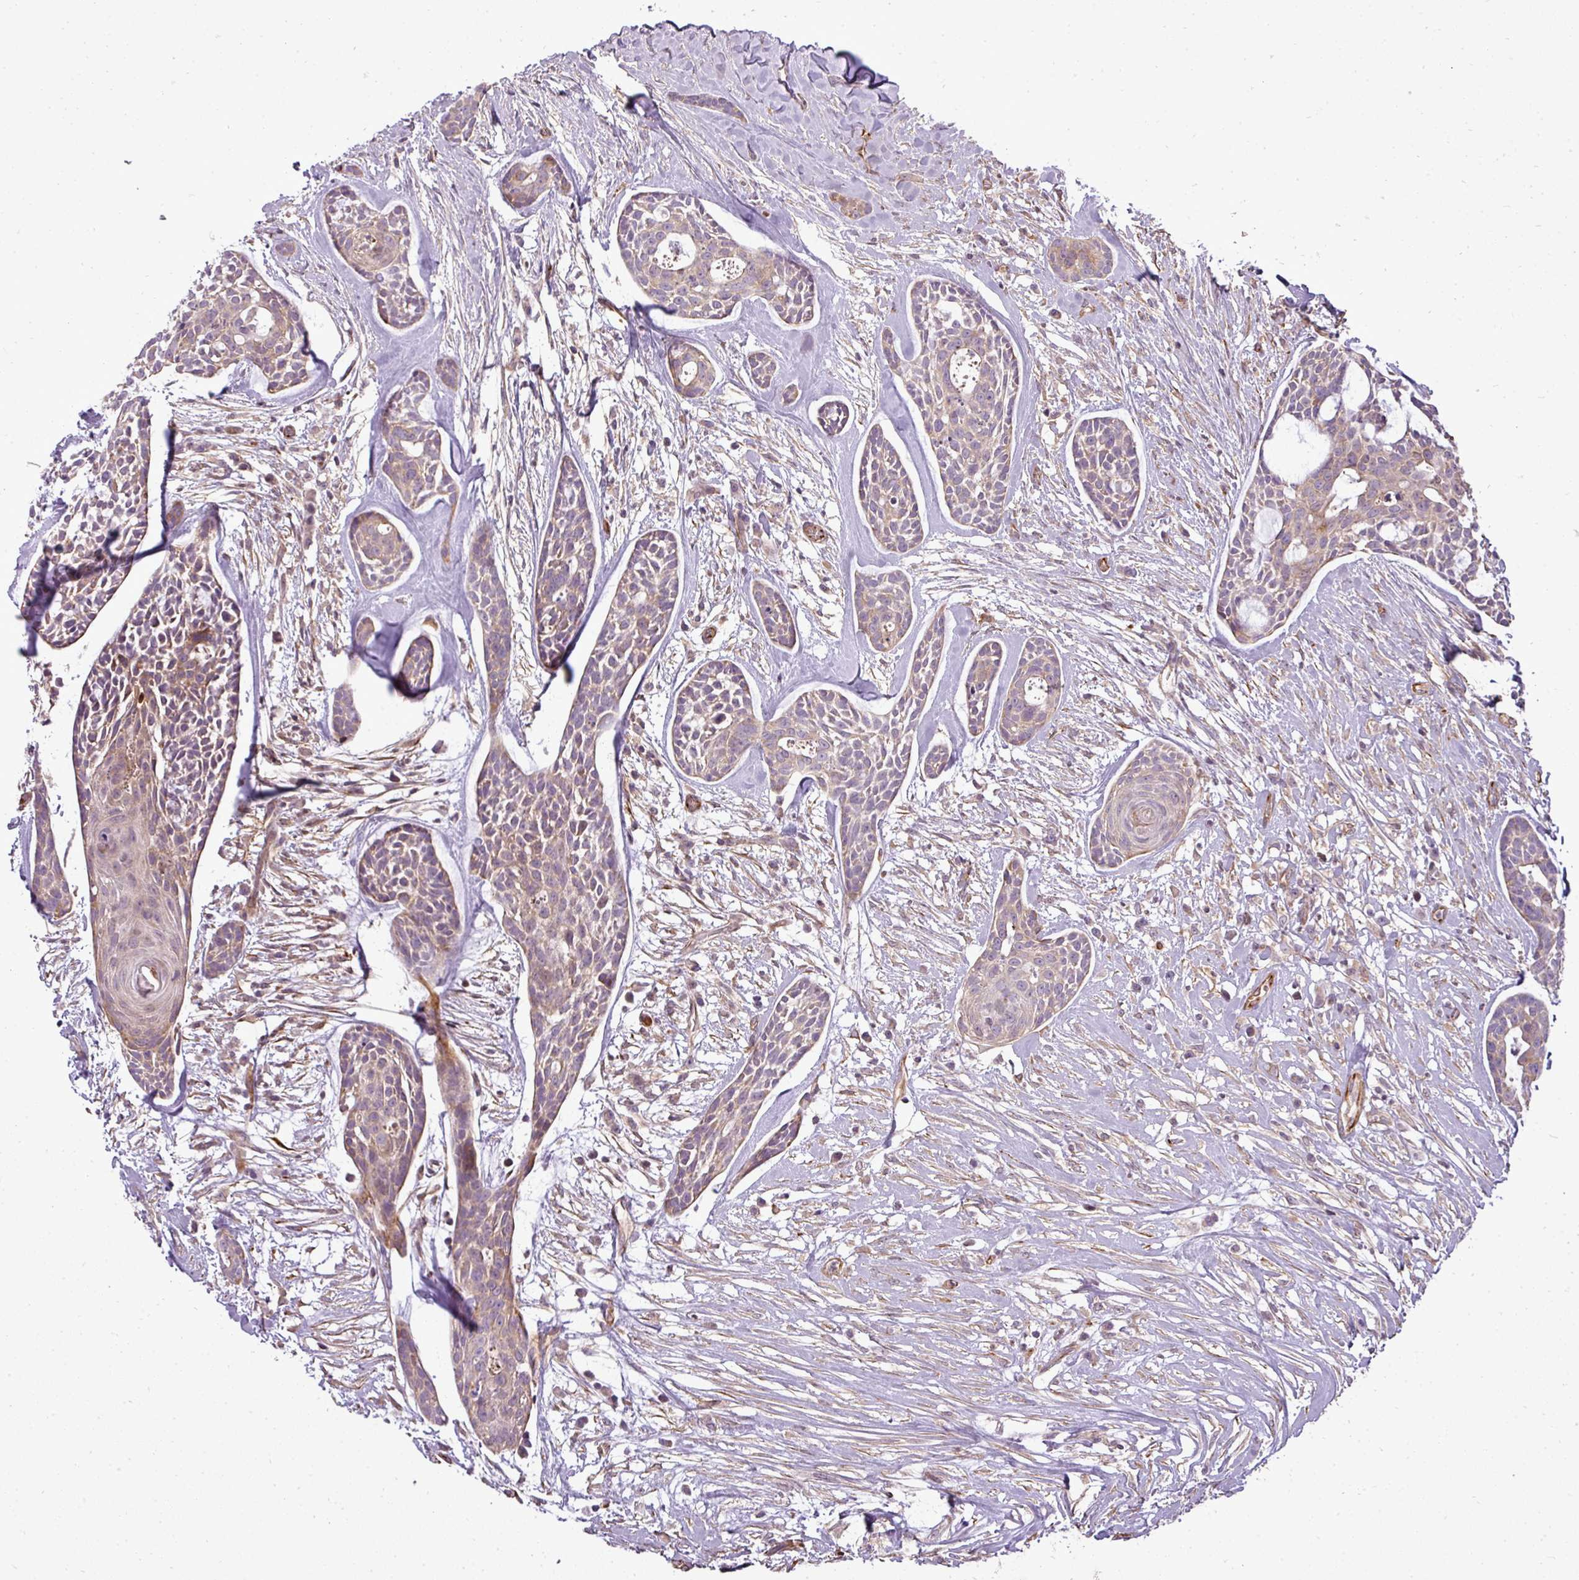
{"staining": {"intensity": "weak", "quantity": ">75%", "location": "cytoplasmic/membranous"}, "tissue": "head and neck cancer", "cell_type": "Tumor cells", "image_type": "cancer", "snomed": [{"axis": "morphology", "description": "Adenocarcinoma, NOS"}, {"axis": "topography", "description": "Subcutis"}, {"axis": "topography", "description": "Head-Neck"}], "caption": "Immunohistochemical staining of head and neck cancer displays weak cytoplasmic/membranous protein expression in approximately >75% of tumor cells. The staining was performed using DAB (3,3'-diaminobenzidine), with brown indicating positive protein expression. Nuclei are stained blue with hematoxylin.", "gene": "PDRG1", "patient": {"sex": "female", "age": 73}}